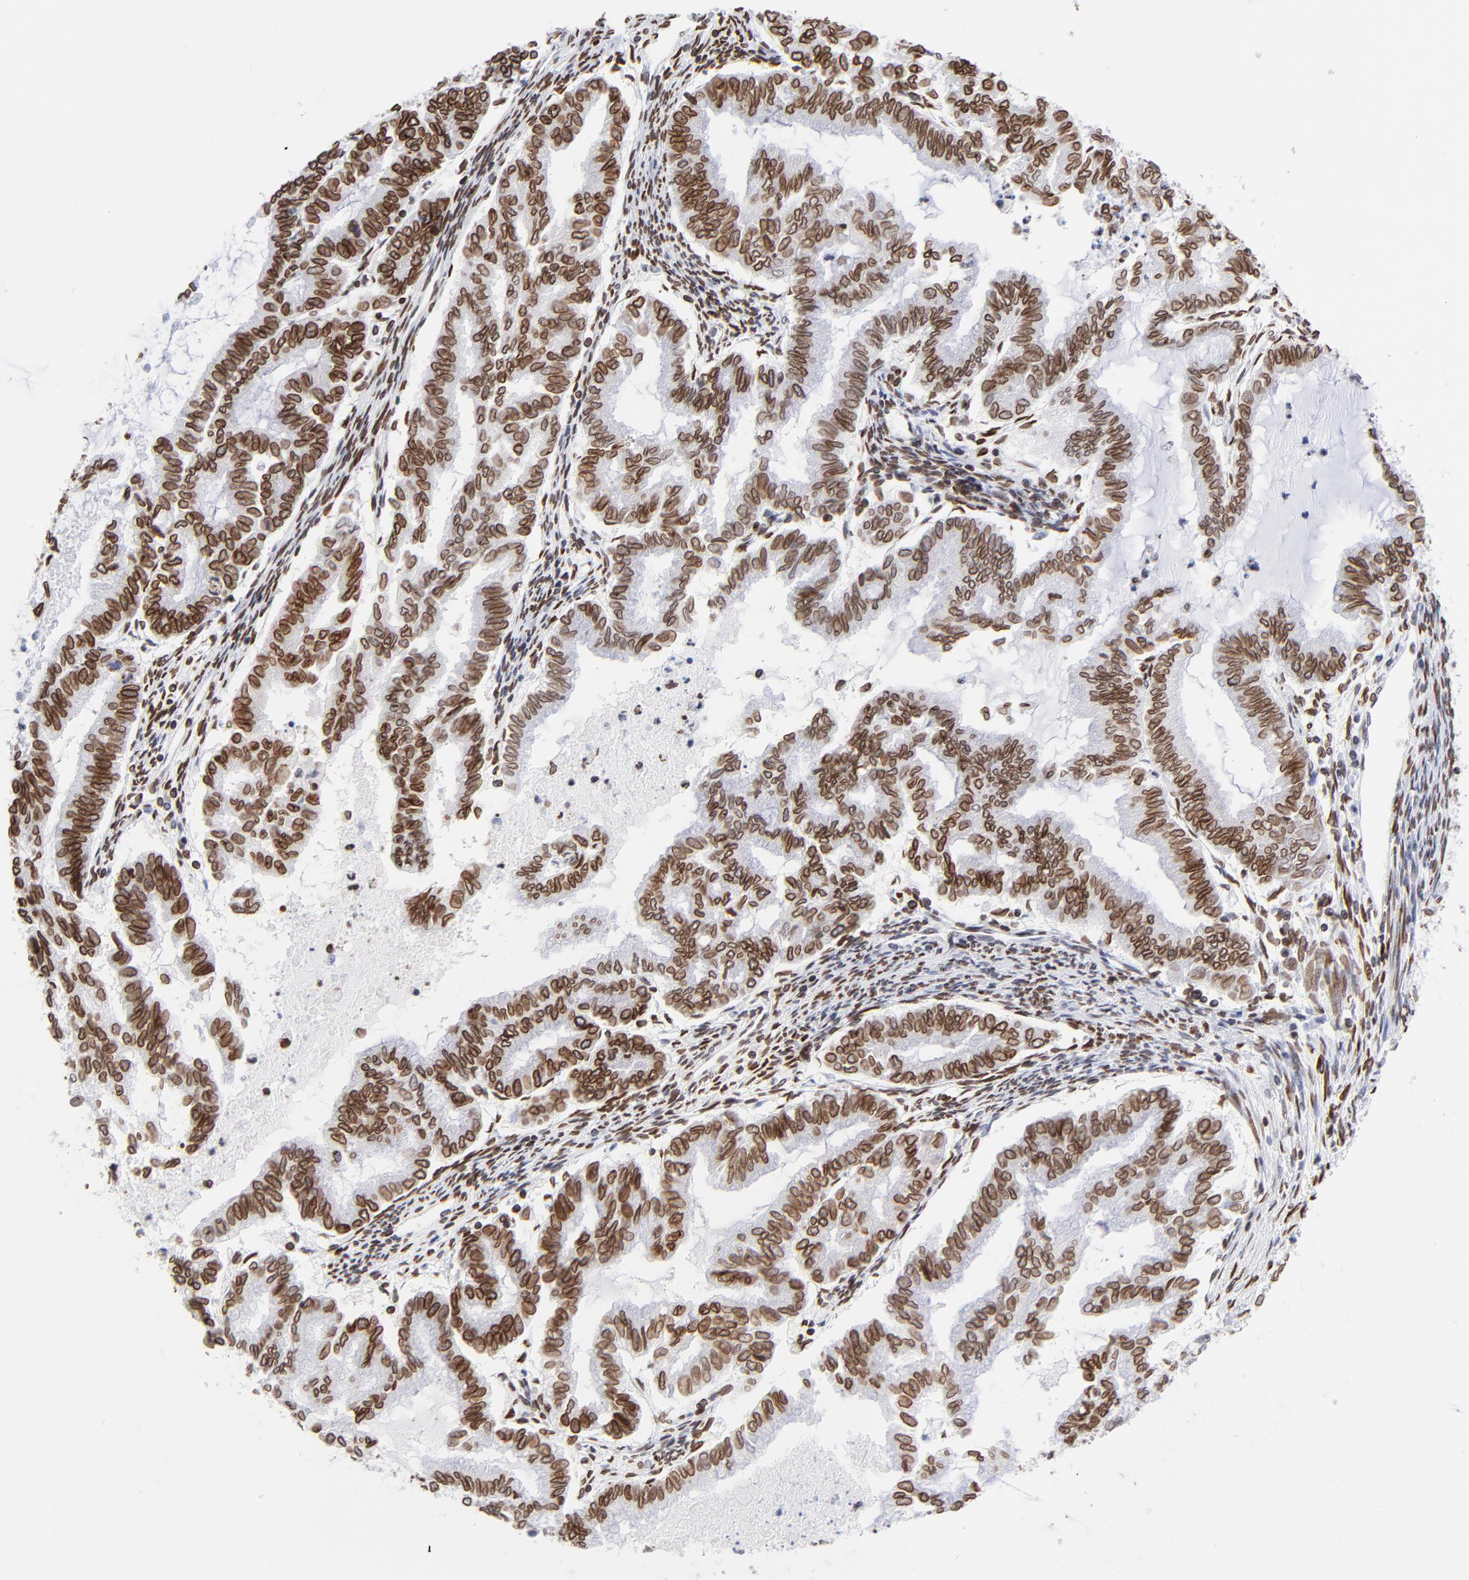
{"staining": {"intensity": "strong", "quantity": ">75%", "location": "cytoplasmic/membranous,nuclear"}, "tissue": "endometrial cancer", "cell_type": "Tumor cells", "image_type": "cancer", "snomed": [{"axis": "morphology", "description": "Adenocarcinoma, NOS"}, {"axis": "topography", "description": "Endometrium"}], "caption": "Endometrial adenocarcinoma stained with a protein marker exhibits strong staining in tumor cells.", "gene": "THAP7", "patient": {"sex": "female", "age": 79}}